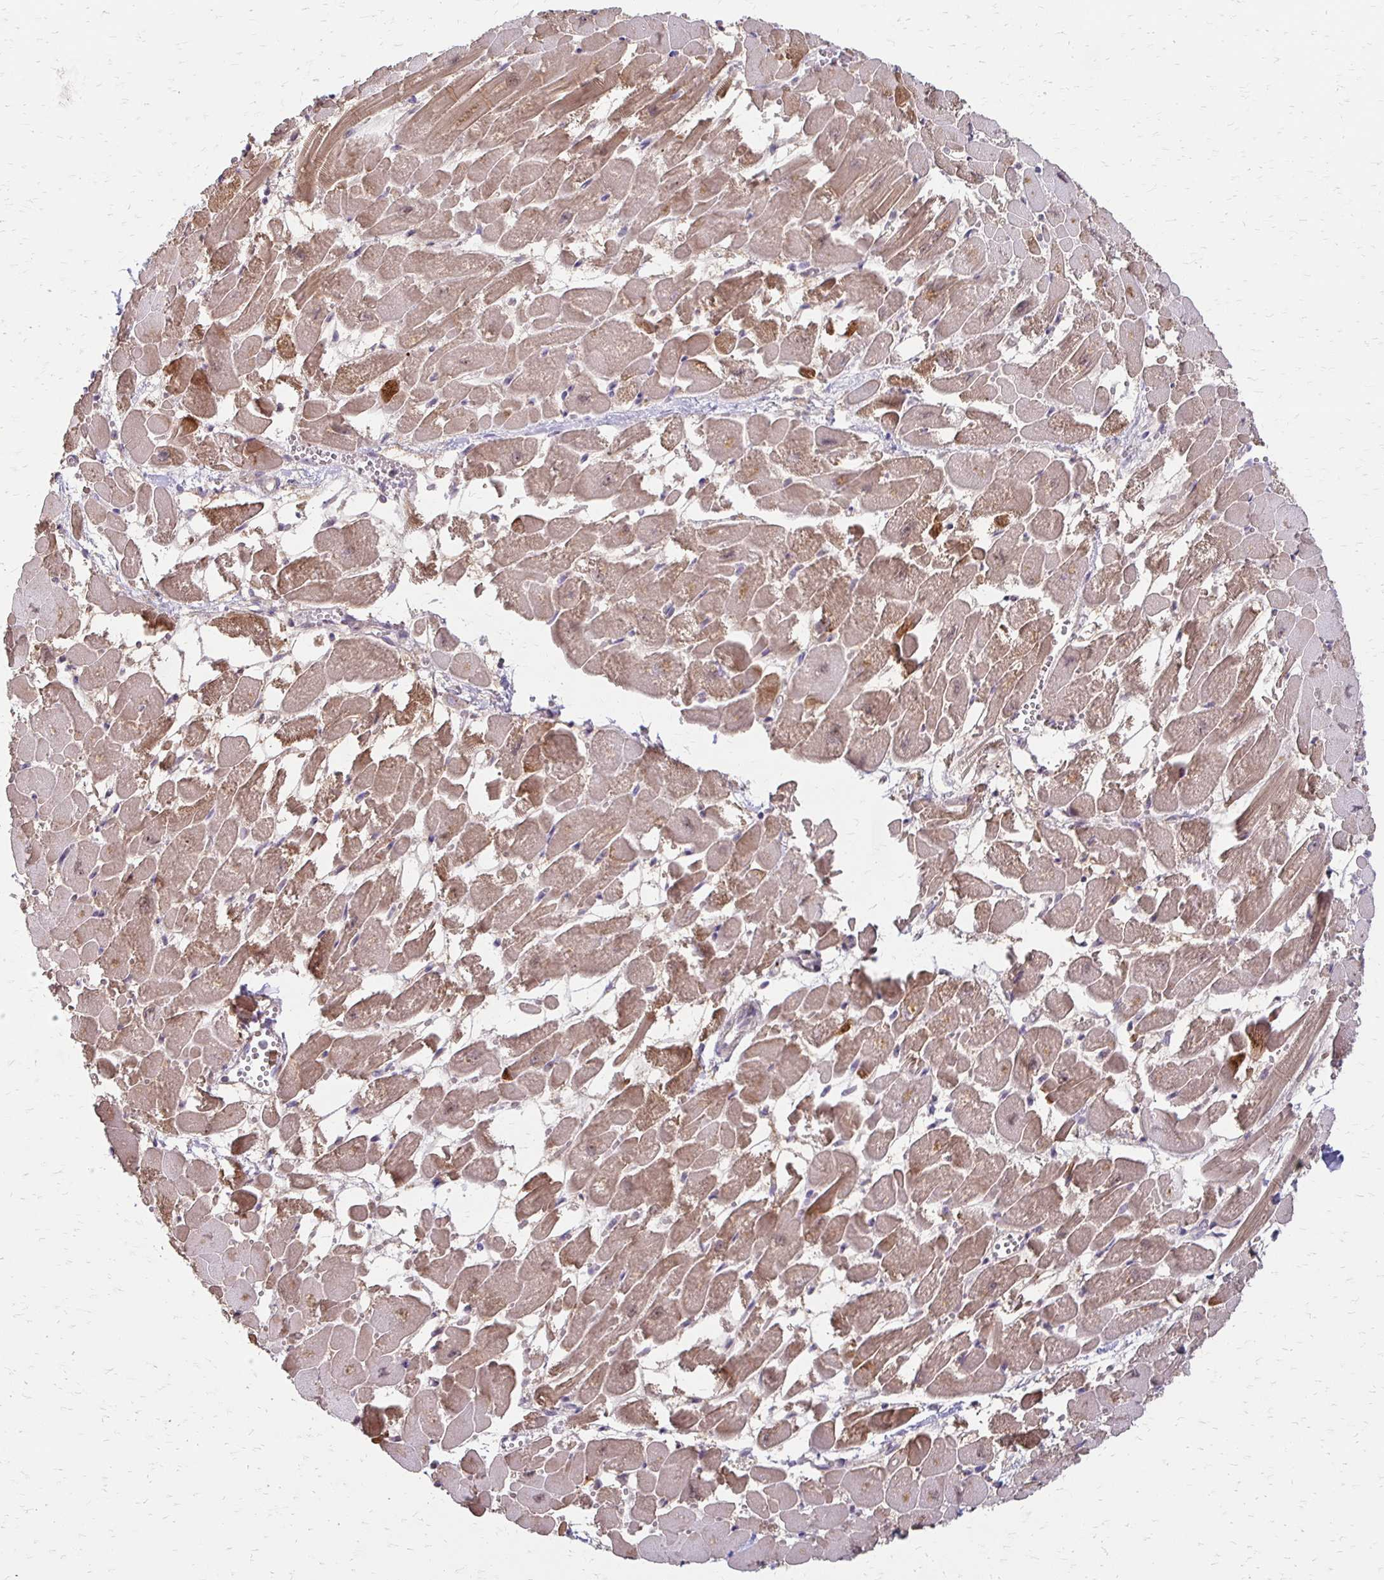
{"staining": {"intensity": "strong", "quantity": "25%-75%", "location": "cytoplasmic/membranous"}, "tissue": "heart muscle", "cell_type": "Cardiomyocytes", "image_type": "normal", "snomed": [{"axis": "morphology", "description": "Normal tissue, NOS"}, {"axis": "topography", "description": "Heart"}], "caption": "Heart muscle stained for a protein shows strong cytoplasmic/membranous positivity in cardiomyocytes. The protein is stained brown, and the nuclei are stained in blue (DAB (3,3'-diaminobenzidine) IHC with brightfield microscopy, high magnification).", "gene": "CFL2", "patient": {"sex": "female", "age": 52}}